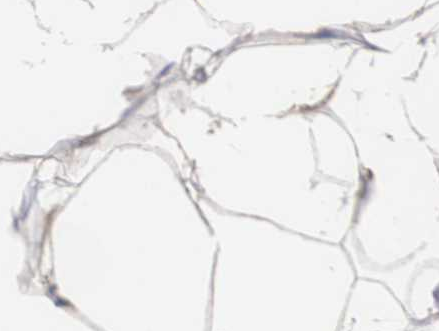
{"staining": {"intensity": "weak", "quantity": ">75%", "location": "cytoplasmic/membranous"}, "tissue": "adipose tissue", "cell_type": "Adipocytes", "image_type": "normal", "snomed": [{"axis": "morphology", "description": "Normal tissue, NOS"}, {"axis": "topography", "description": "Breast"}, {"axis": "topography", "description": "Adipose tissue"}], "caption": "Benign adipose tissue reveals weak cytoplasmic/membranous positivity in about >75% of adipocytes, visualized by immunohistochemistry.", "gene": "HSD17B10", "patient": {"sex": "female", "age": 25}}